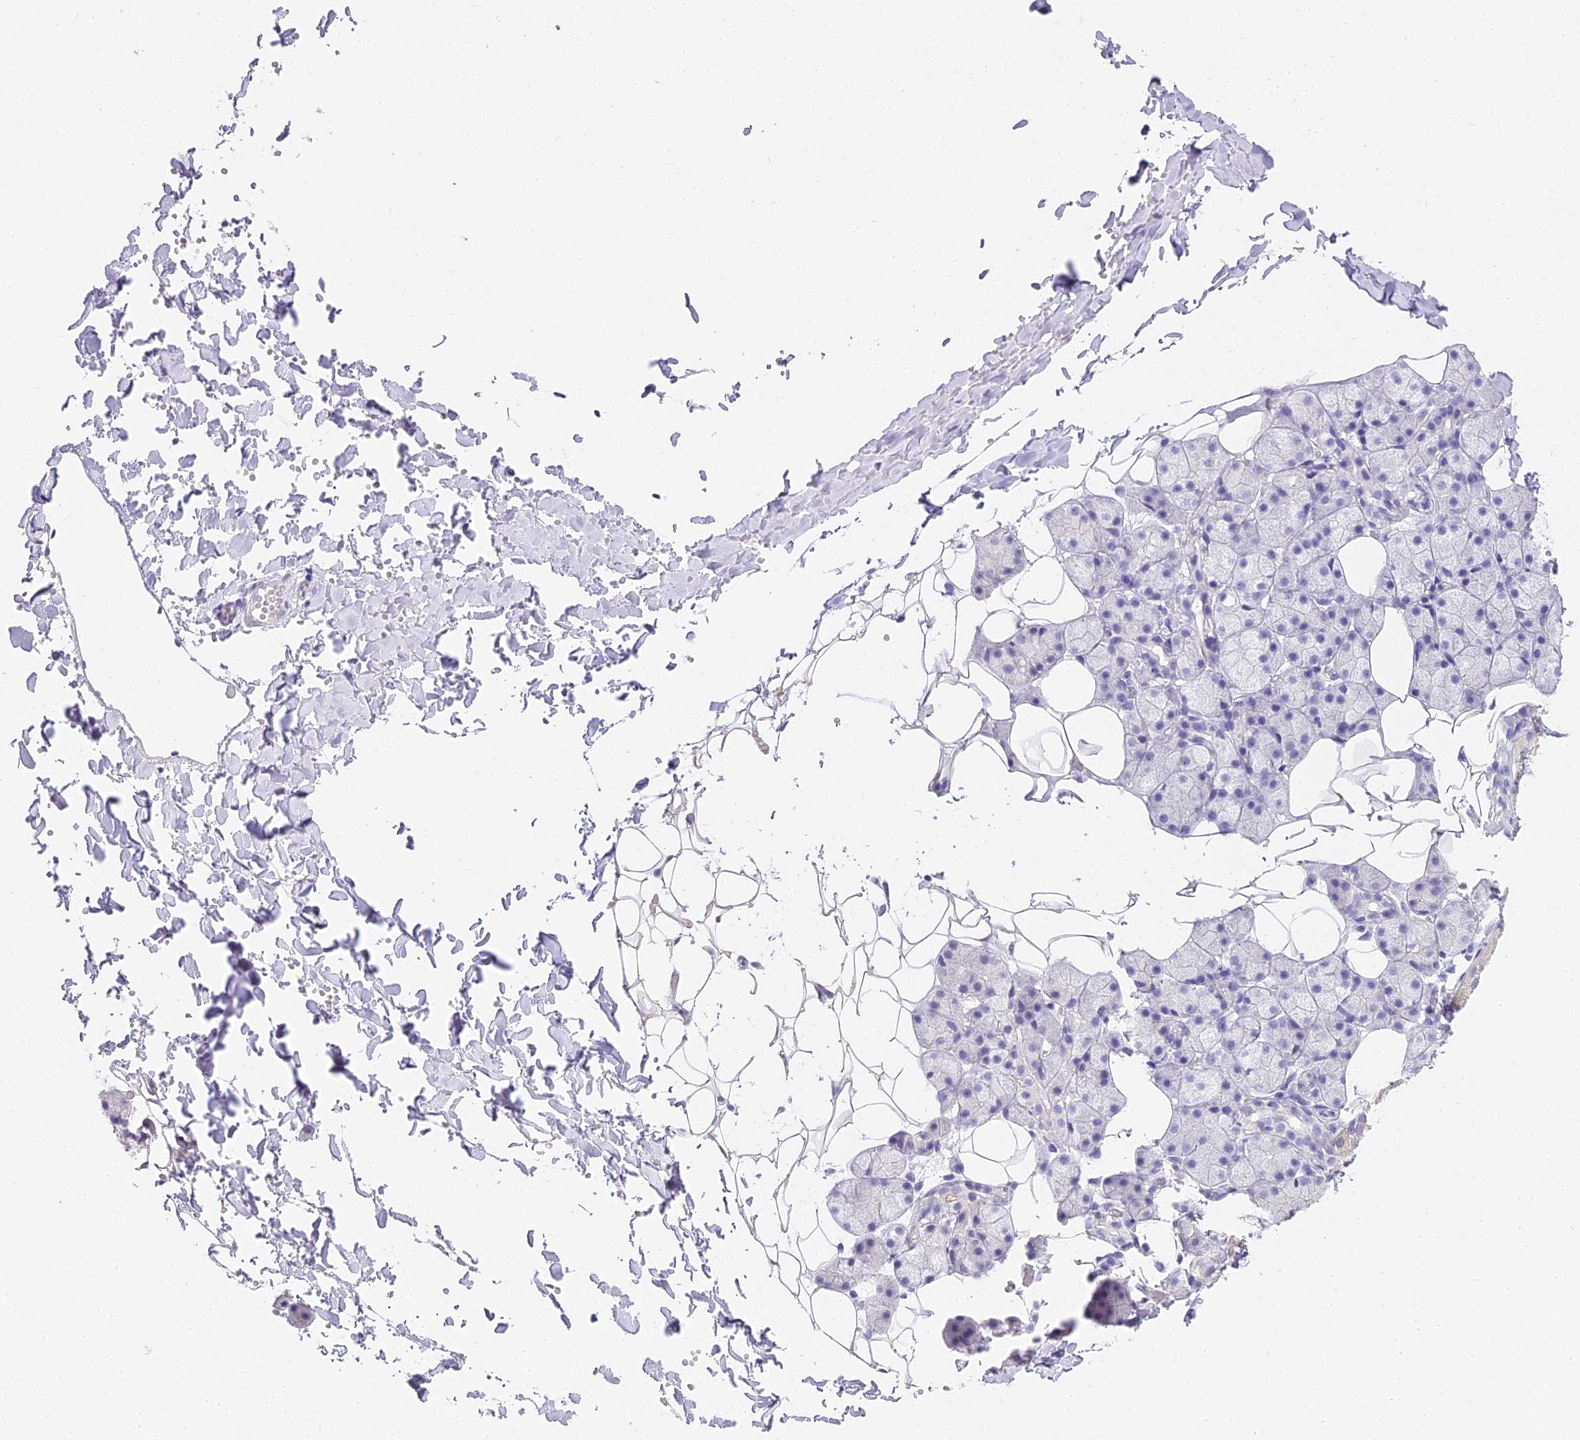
{"staining": {"intensity": "negative", "quantity": "none", "location": "none"}, "tissue": "salivary gland", "cell_type": "Glandular cells", "image_type": "normal", "snomed": [{"axis": "morphology", "description": "Normal tissue, NOS"}, {"axis": "topography", "description": "Salivary gland"}], "caption": "DAB immunohistochemical staining of unremarkable human salivary gland demonstrates no significant staining in glandular cells.", "gene": "ABHD14A", "patient": {"sex": "female", "age": 33}}